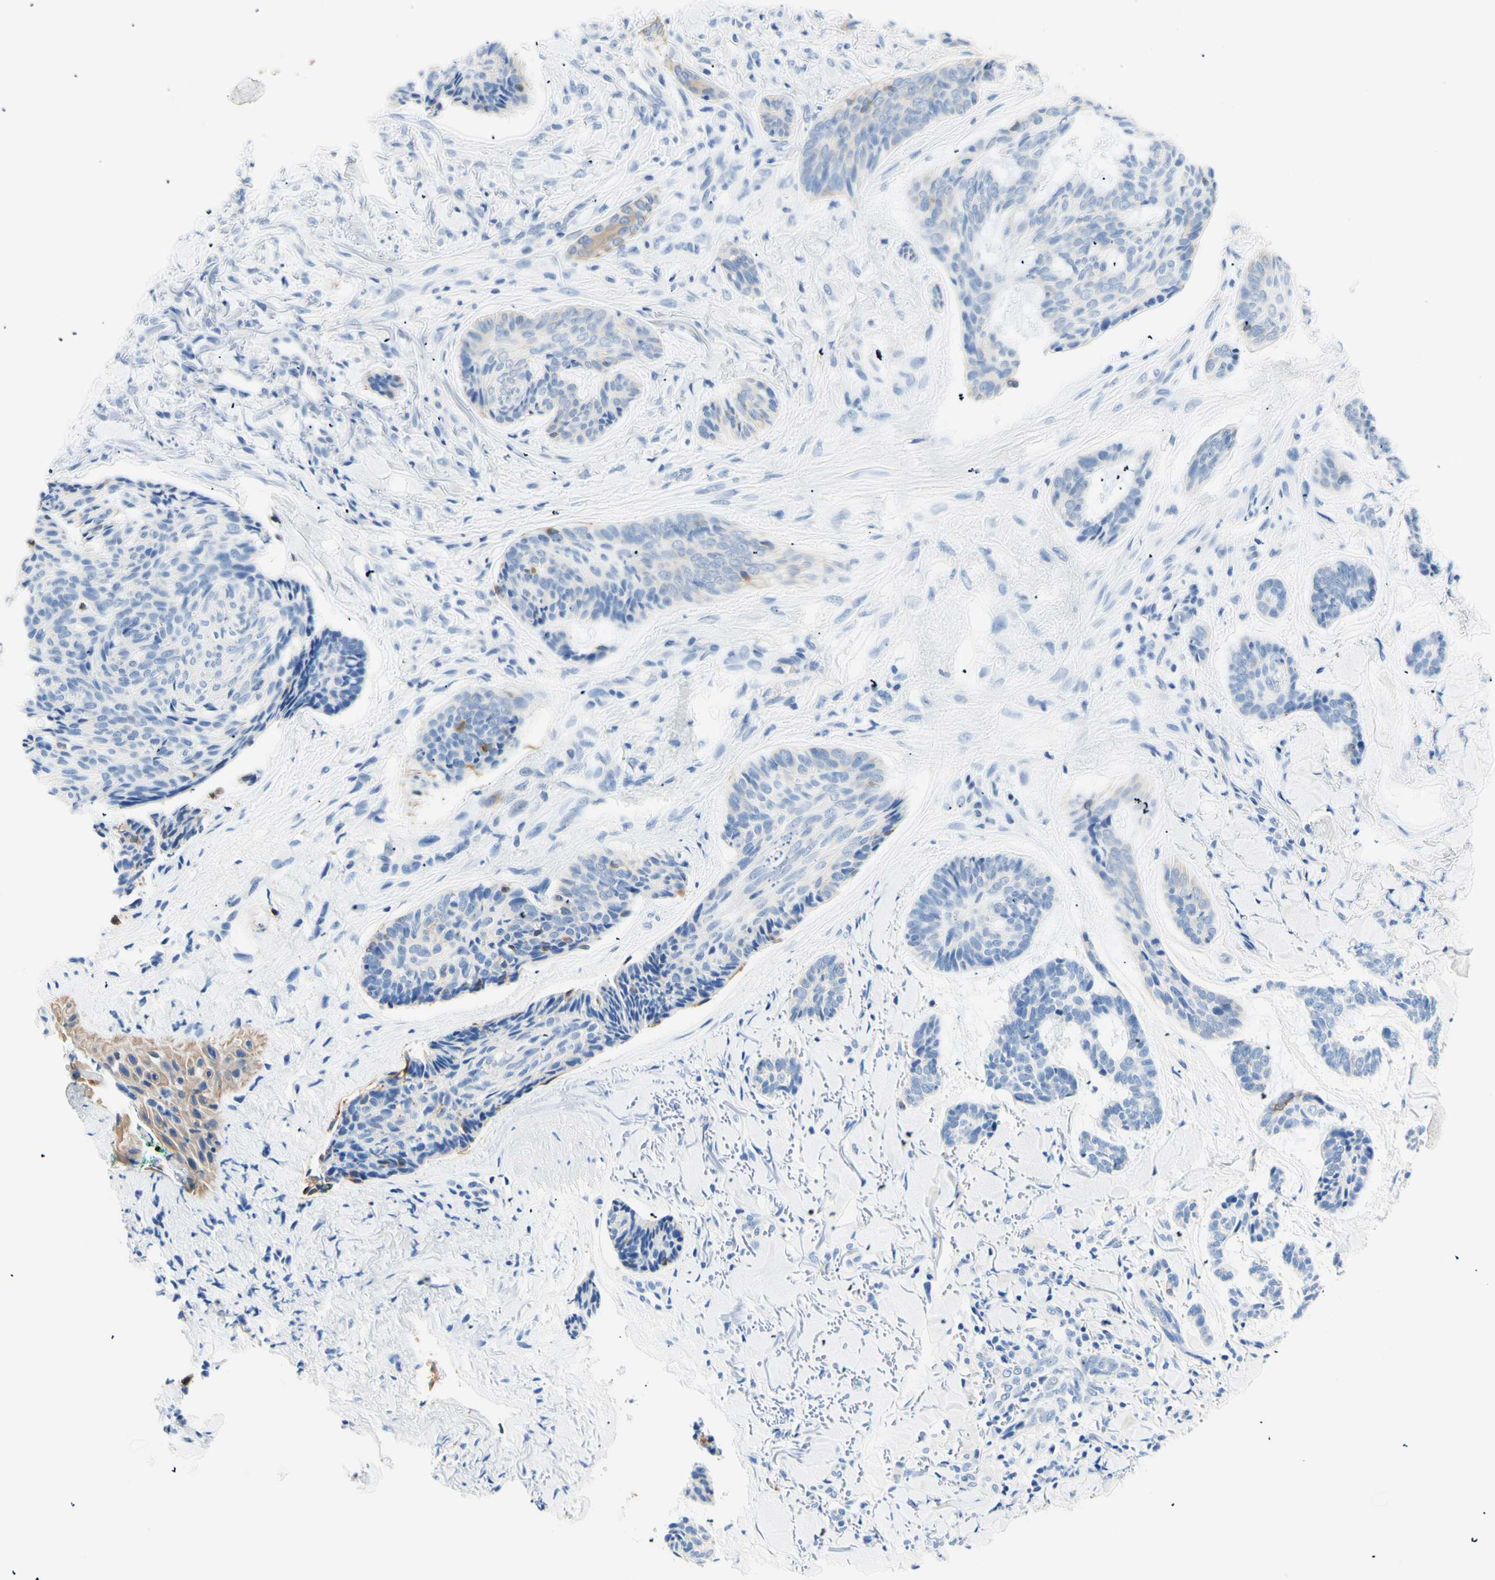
{"staining": {"intensity": "negative", "quantity": "none", "location": "none"}, "tissue": "skin cancer", "cell_type": "Tumor cells", "image_type": "cancer", "snomed": [{"axis": "morphology", "description": "Basal cell carcinoma"}, {"axis": "topography", "description": "Skin"}], "caption": "The immunohistochemistry photomicrograph has no significant staining in tumor cells of skin basal cell carcinoma tissue. Nuclei are stained in blue.", "gene": "HPCA", "patient": {"sex": "male", "age": 43}}